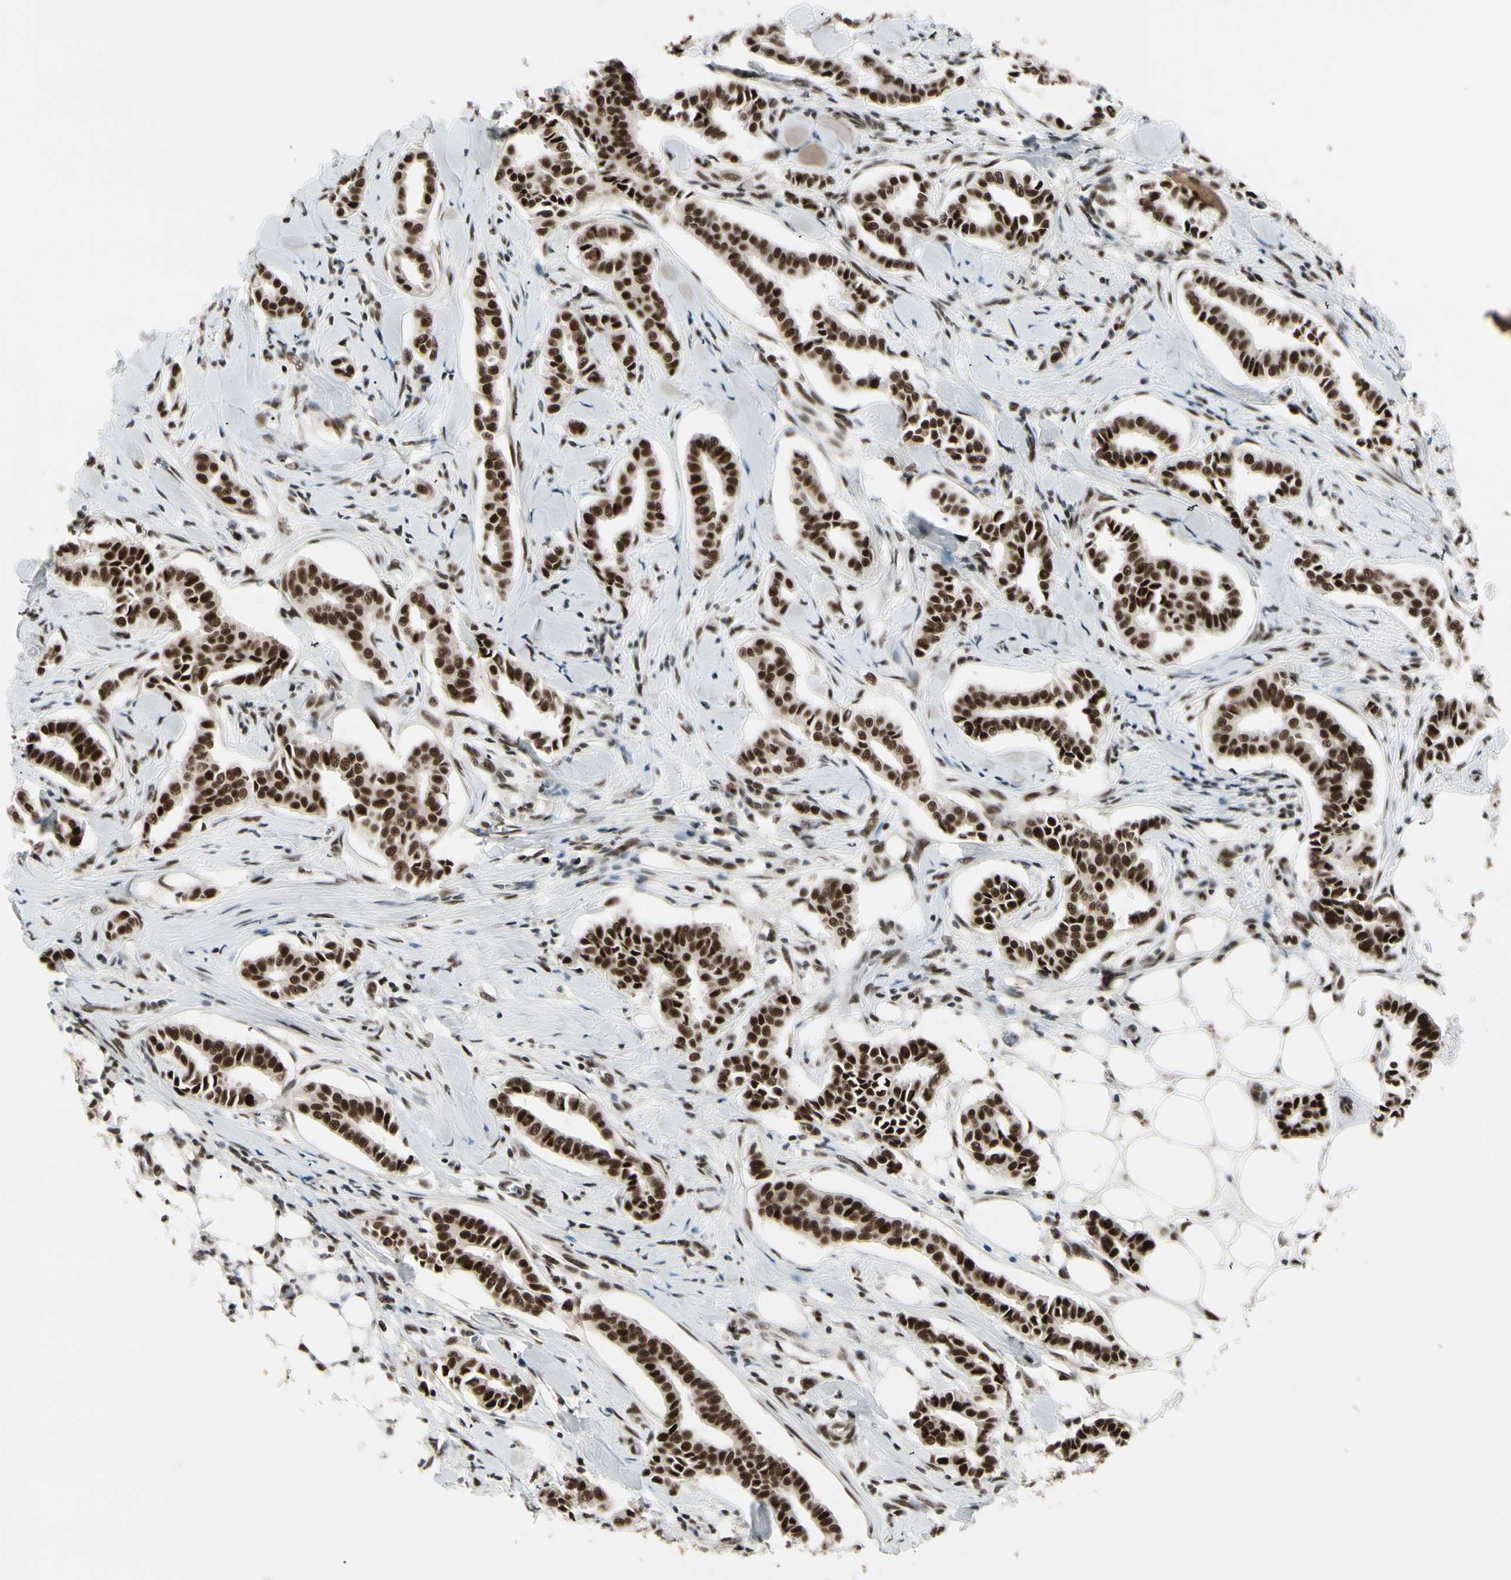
{"staining": {"intensity": "strong", "quantity": ">75%", "location": "nuclear"}, "tissue": "head and neck cancer", "cell_type": "Tumor cells", "image_type": "cancer", "snomed": [{"axis": "morphology", "description": "Adenocarcinoma, NOS"}, {"axis": "topography", "description": "Salivary gland"}, {"axis": "topography", "description": "Head-Neck"}], "caption": "Brown immunohistochemical staining in head and neck adenocarcinoma shows strong nuclear staining in approximately >75% of tumor cells.", "gene": "CHAMP1", "patient": {"sex": "female", "age": 59}}